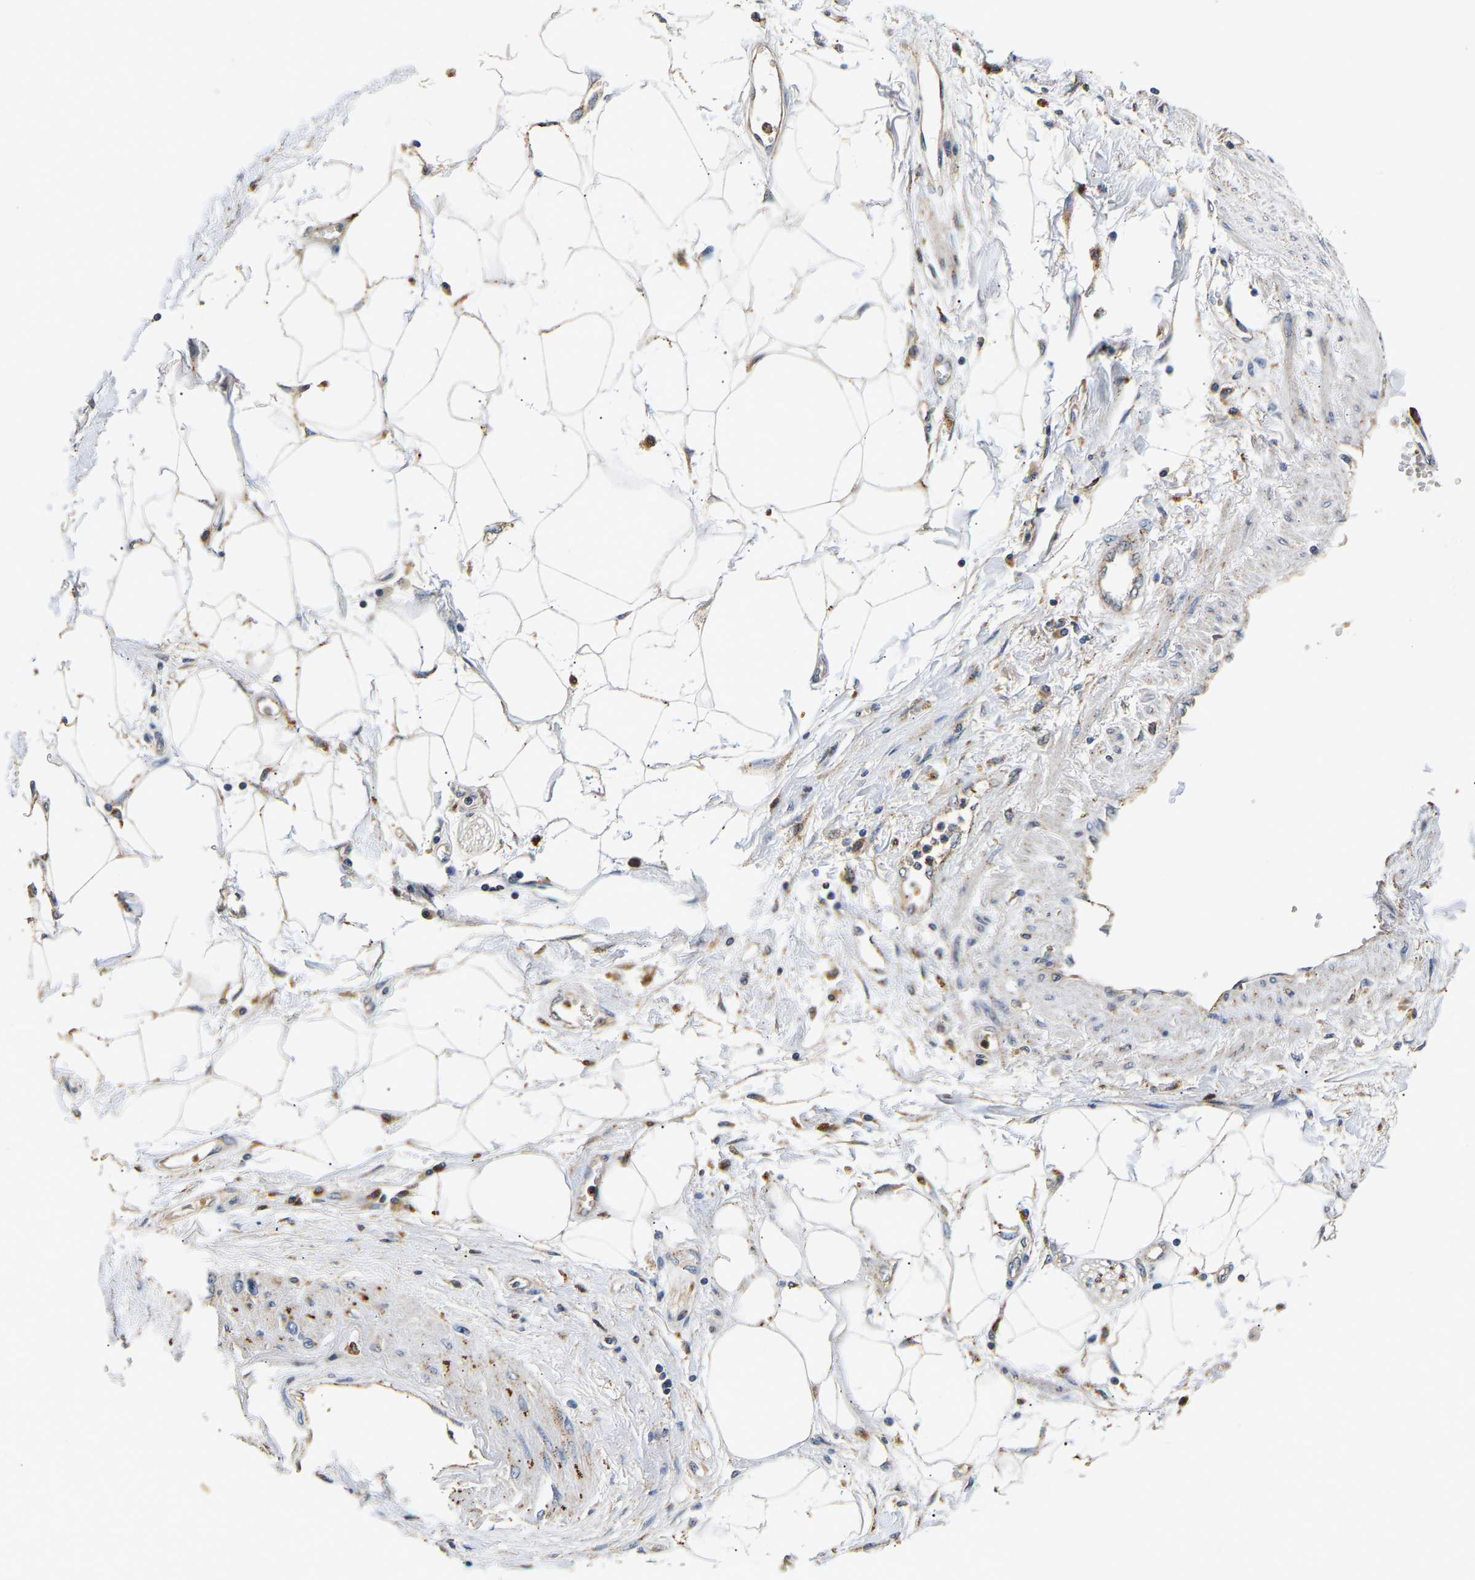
{"staining": {"intensity": "weak", "quantity": ">75%", "location": "cytoplasmic/membranous"}, "tissue": "adipose tissue", "cell_type": "Adipocytes", "image_type": "normal", "snomed": [{"axis": "morphology", "description": "Normal tissue, NOS"}, {"axis": "morphology", "description": "Adenocarcinoma, NOS"}, {"axis": "topography", "description": "Duodenum"}, {"axis": "topography", "description": "Peripheral nerve tissue"}], "caption": "A low amount of weak cytoplasmic/membranous positivity is identified in about >75% of adipocytes in benign adipose tissue. Using DAB (3,3'-diaminobenzidine) (brown) and hematoxylin (blue) stains, captured at high magnification using brightfield microscopy.", "gene": "SMU1", "patient": {"sex": "female", "age": 60}}